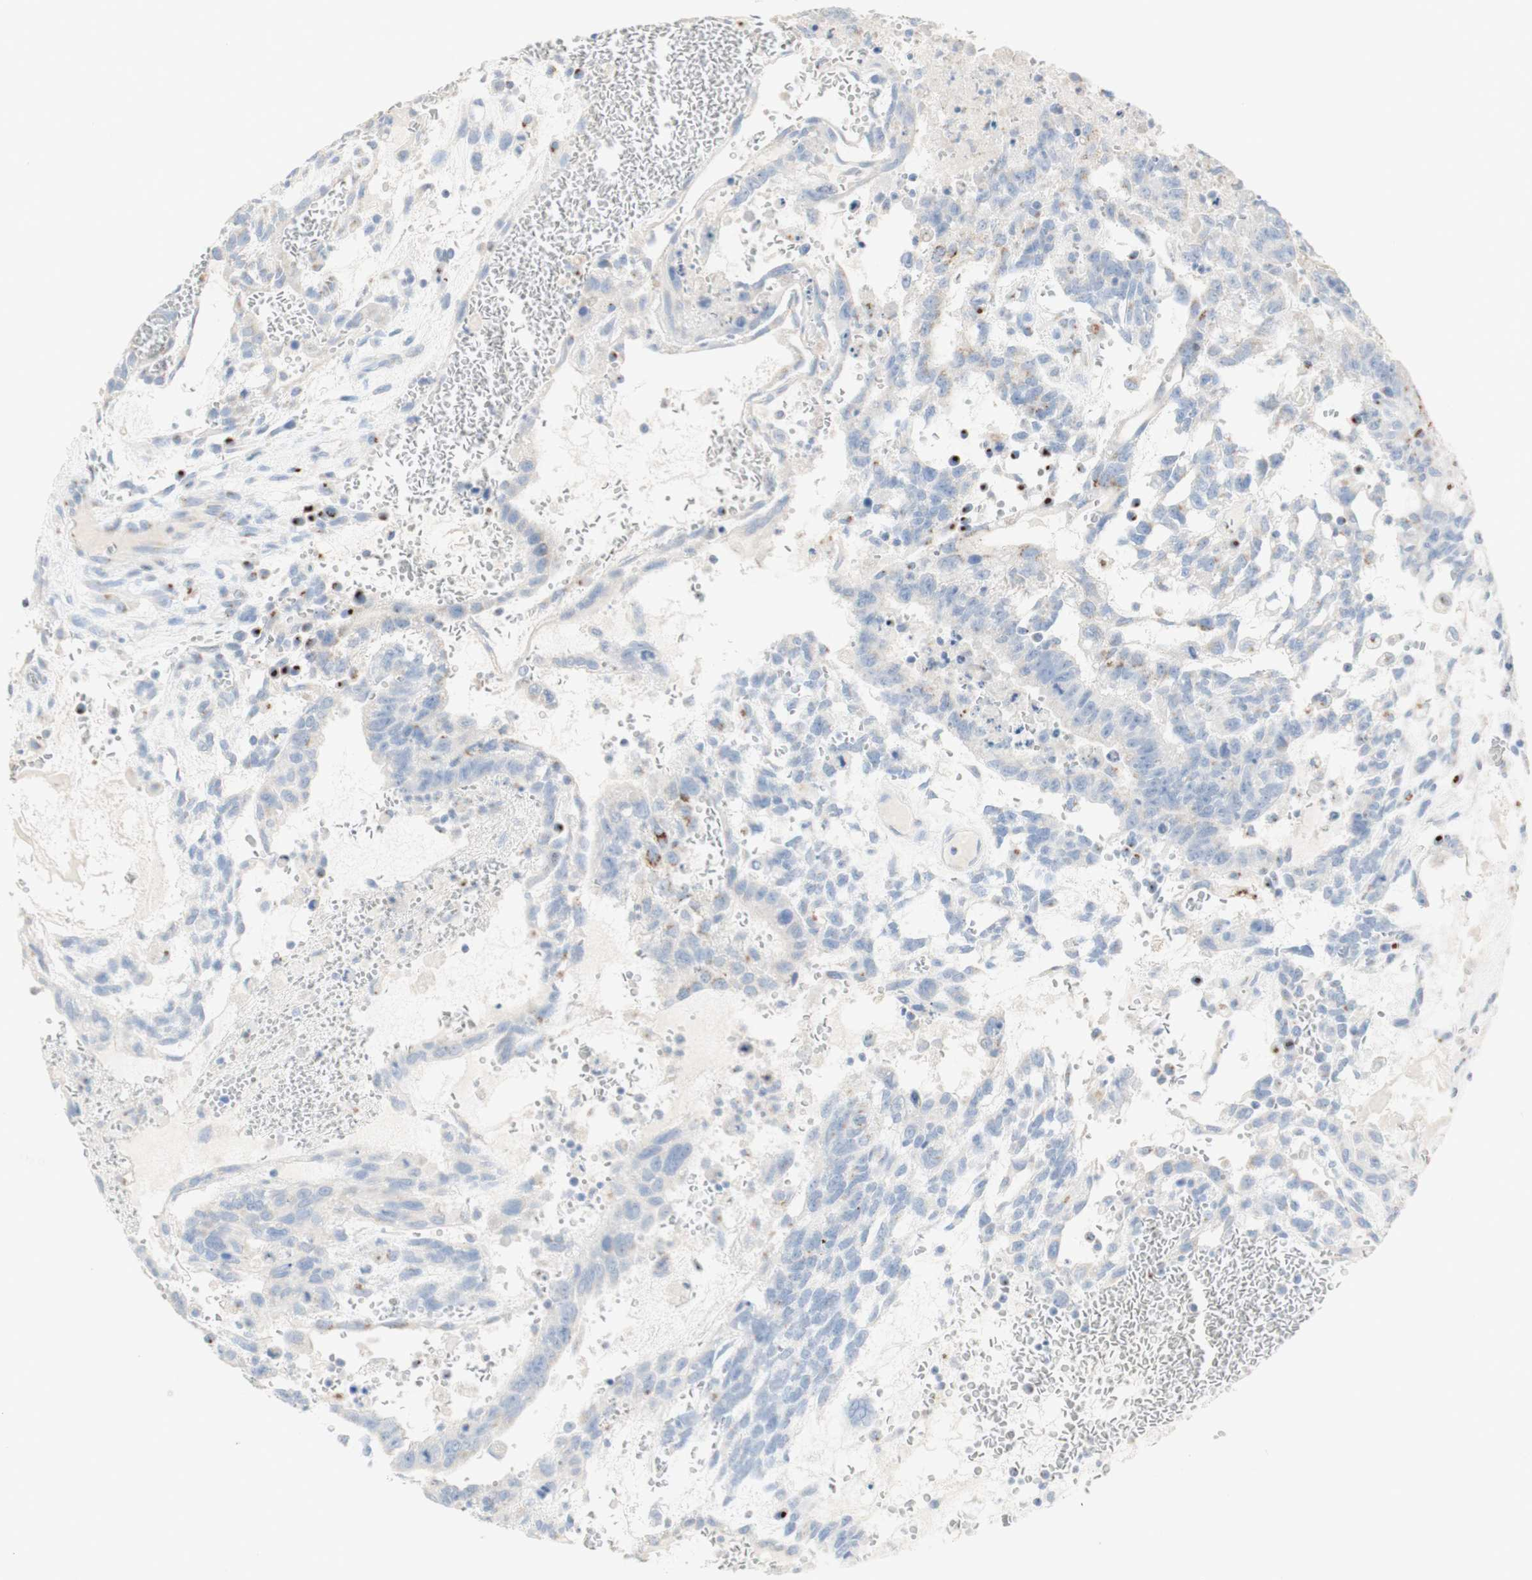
{"staining": {"intensity": "negative", "quantity": "none", "location": "none"}, "tissue": "testis cancer", "cell_type": "Tumor cells", "image_type": "cancer", "snomed": [{"axis": "morphology", "description": "Seminoma, NOS"}, {"axis": "morphology", "description": "Carcinoma, Embryonal, NOS"}, {"axis": "topography", "description": "Testis"}], "caption": "This is a image of immunohistochemistry (IHC) staining of testis cancer (embryonal carcinoma), which shows no positivity in tumor cells.", "gene": "MANEA", "patient": {"sex": "male", "age": 52}}